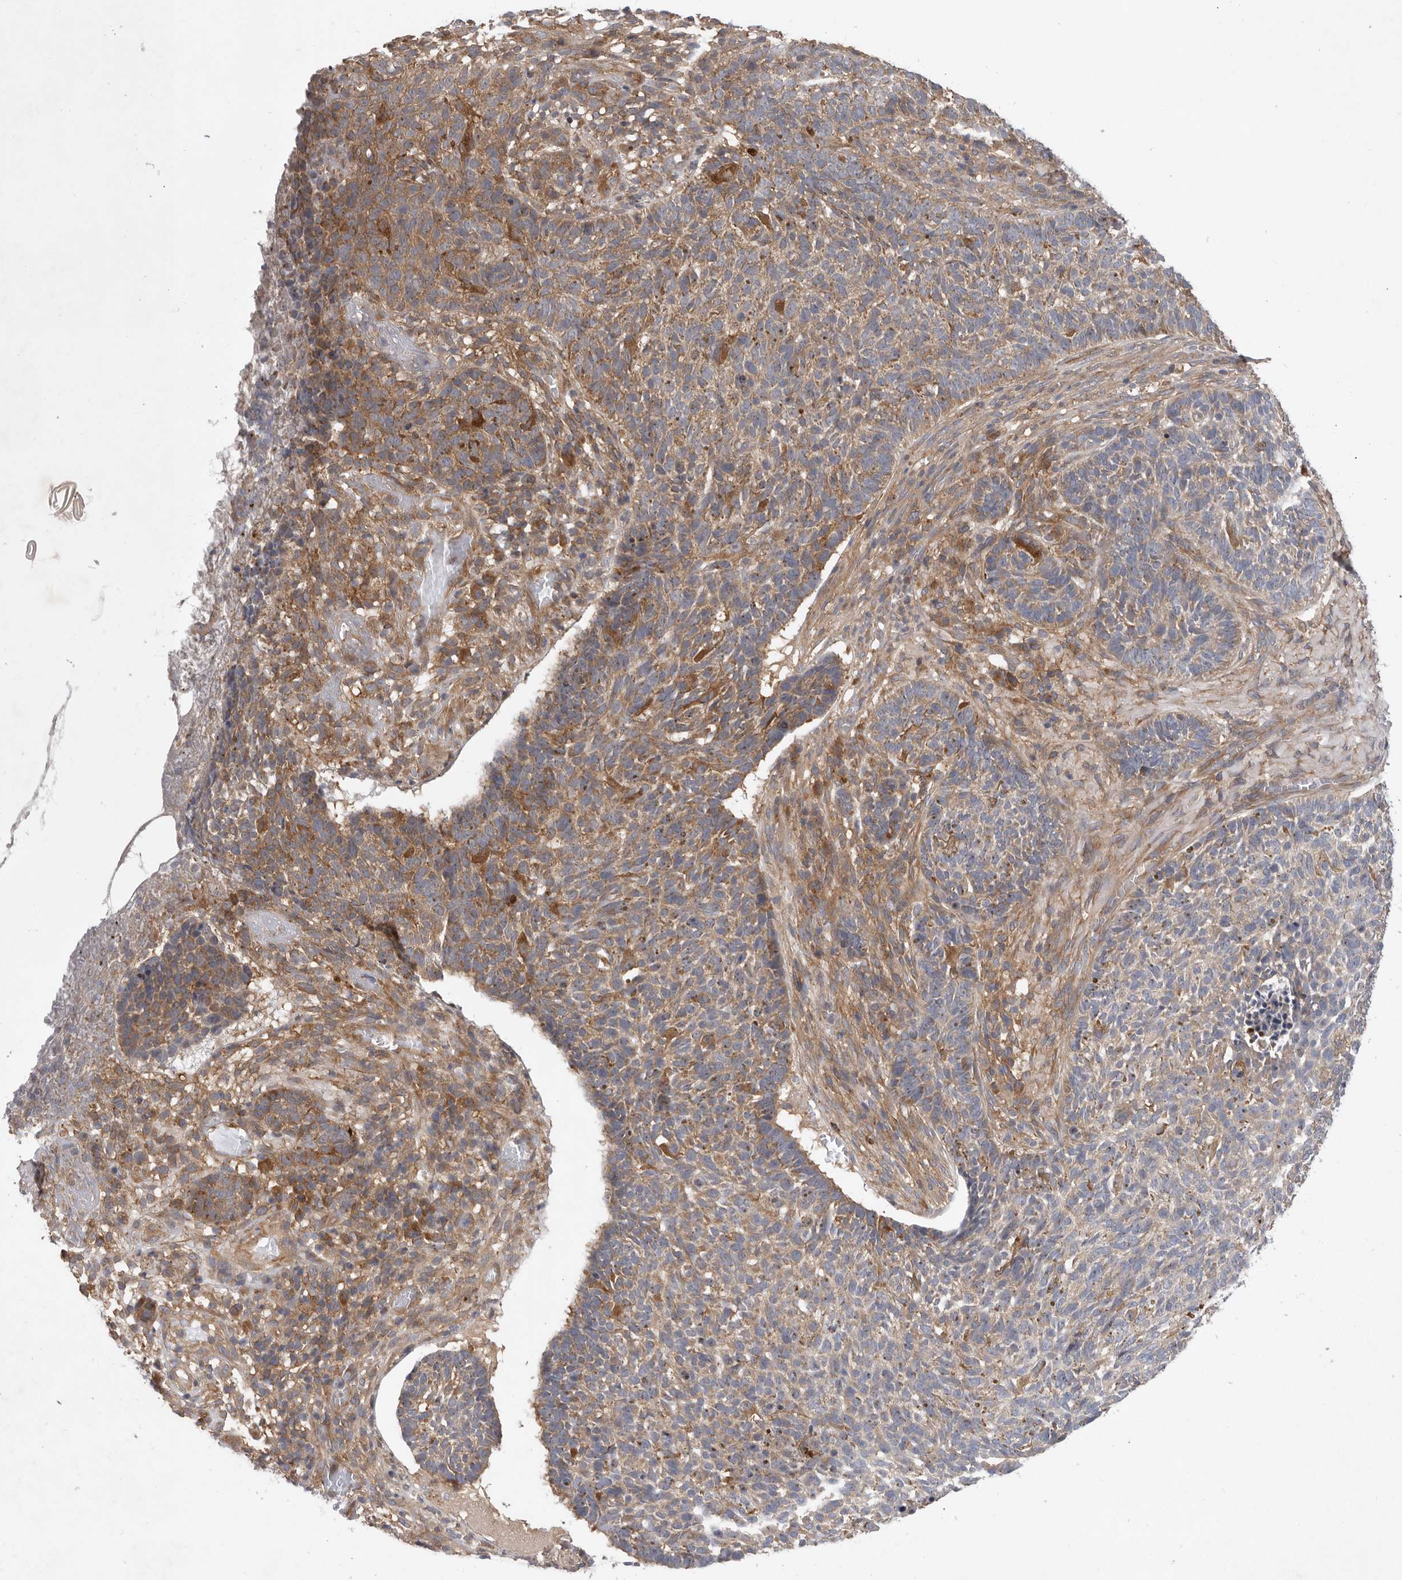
{"staining": {"intensity": "moderate", "quantity": "<25%", "location": "cytoplasmic/membranous"}, "tissue": "skin cancer", "cell_type": "Tumor cells", "image_type": "cancer", "snomed": [{"axis": "morphology", "description": "Basal cell carcinoma"}, {"axis": "topography", "description": "Skin"}], "caption": "Moderate cytoplasmic/membranous staining is present in about <25% of tumor cells in basal cell carcinoma (skin).", "gene": "C1orf109", "patient": {"sex": "male", "age": 85}}